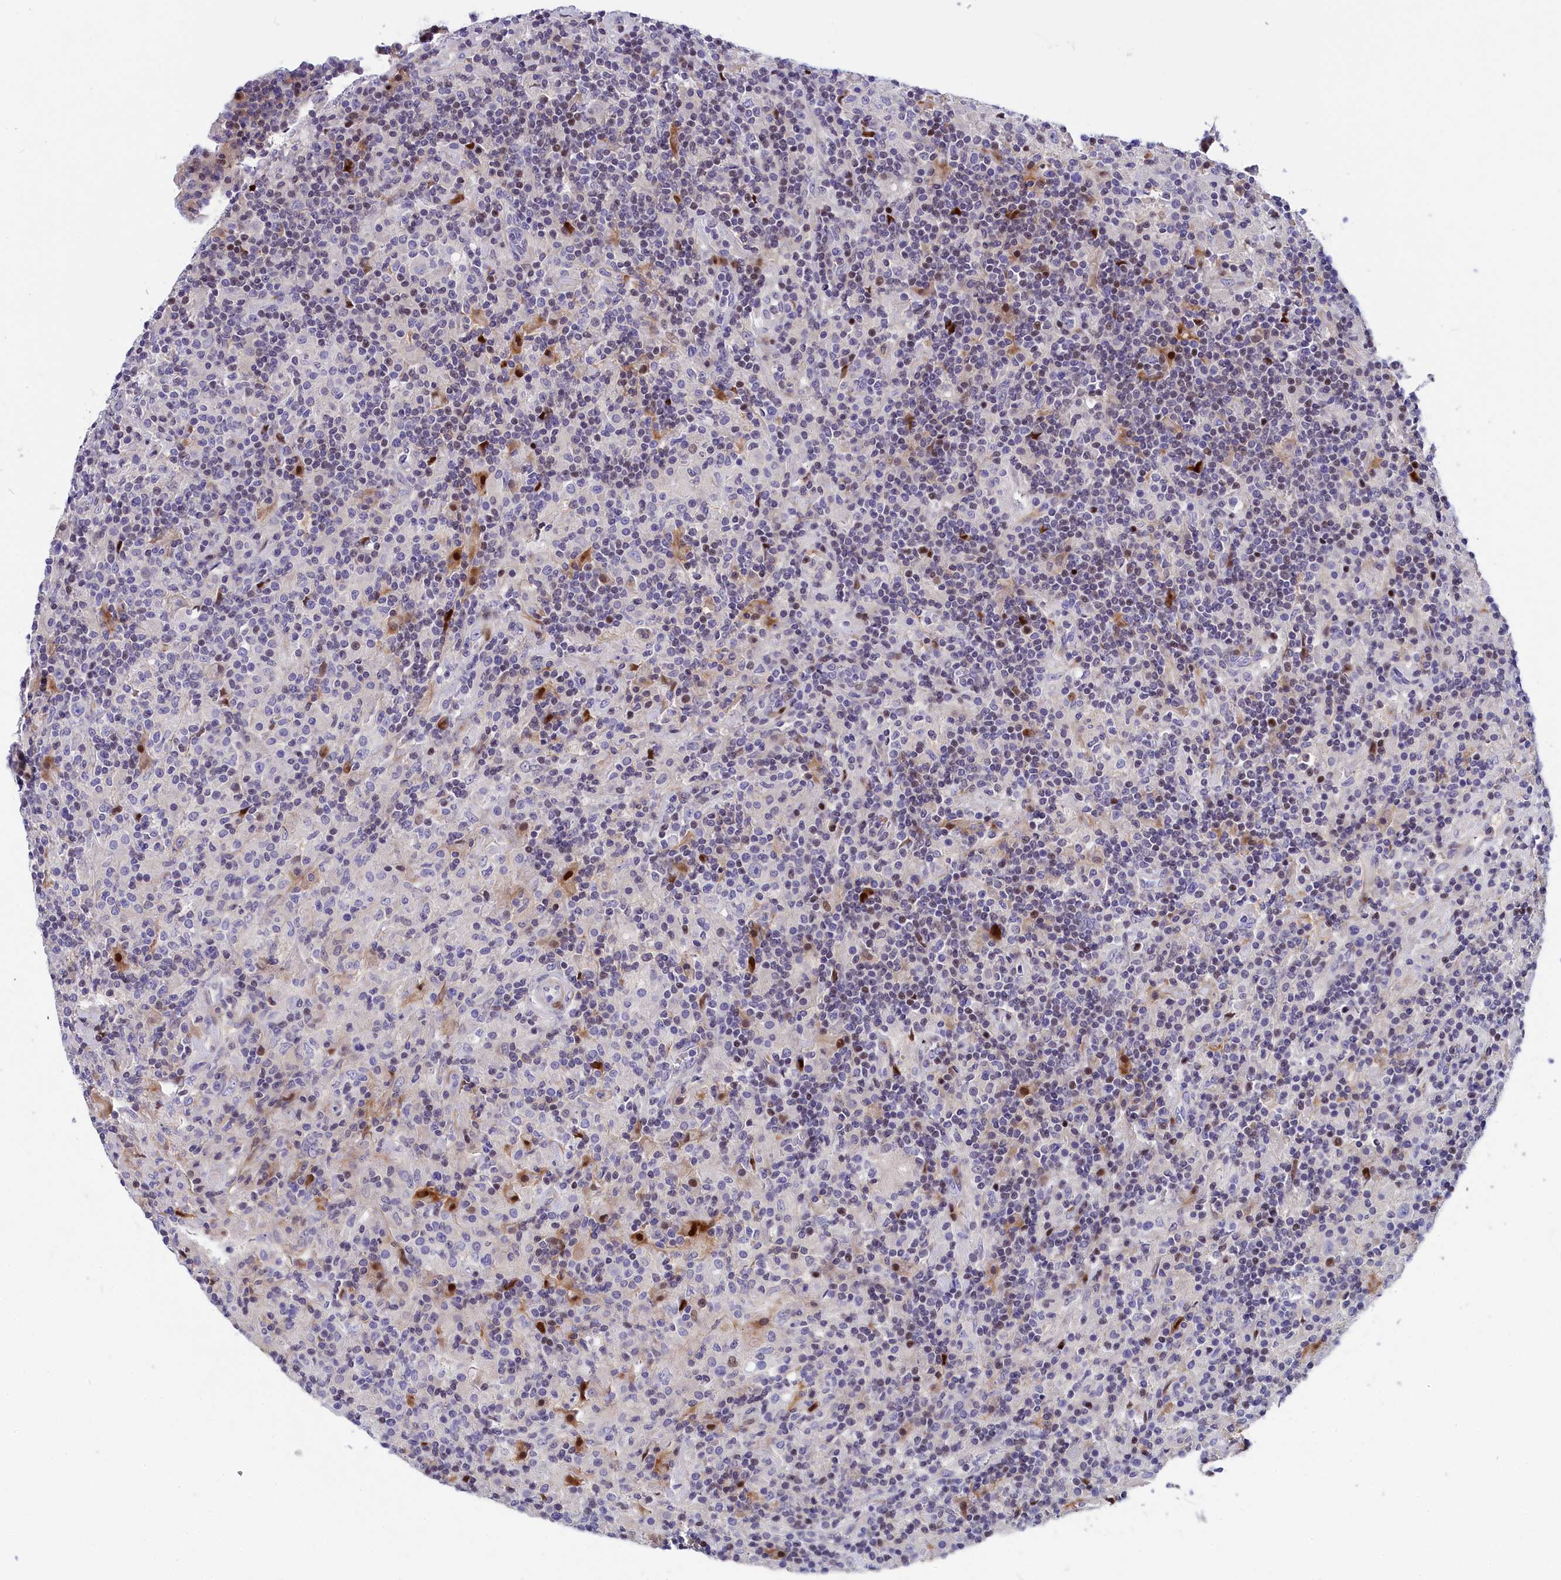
{"staining": {"intensity": "negative", "quantity": "none", "location": "none"}, "tissue": "lymphoma", "cell_type": "Tumor cells", "image_type": "cancer", "snomed": [{"axis": "morphology", "description": "Hodgkin's disease, NOS"}, {"axis": "topography", "description": "Lymph node"}], "caption": "Histopathology image shows no protein staining in tumor cells of lymphoma tissue.", "gene": "NKPD1", "patient": {"sex": "male", "age": 70}}